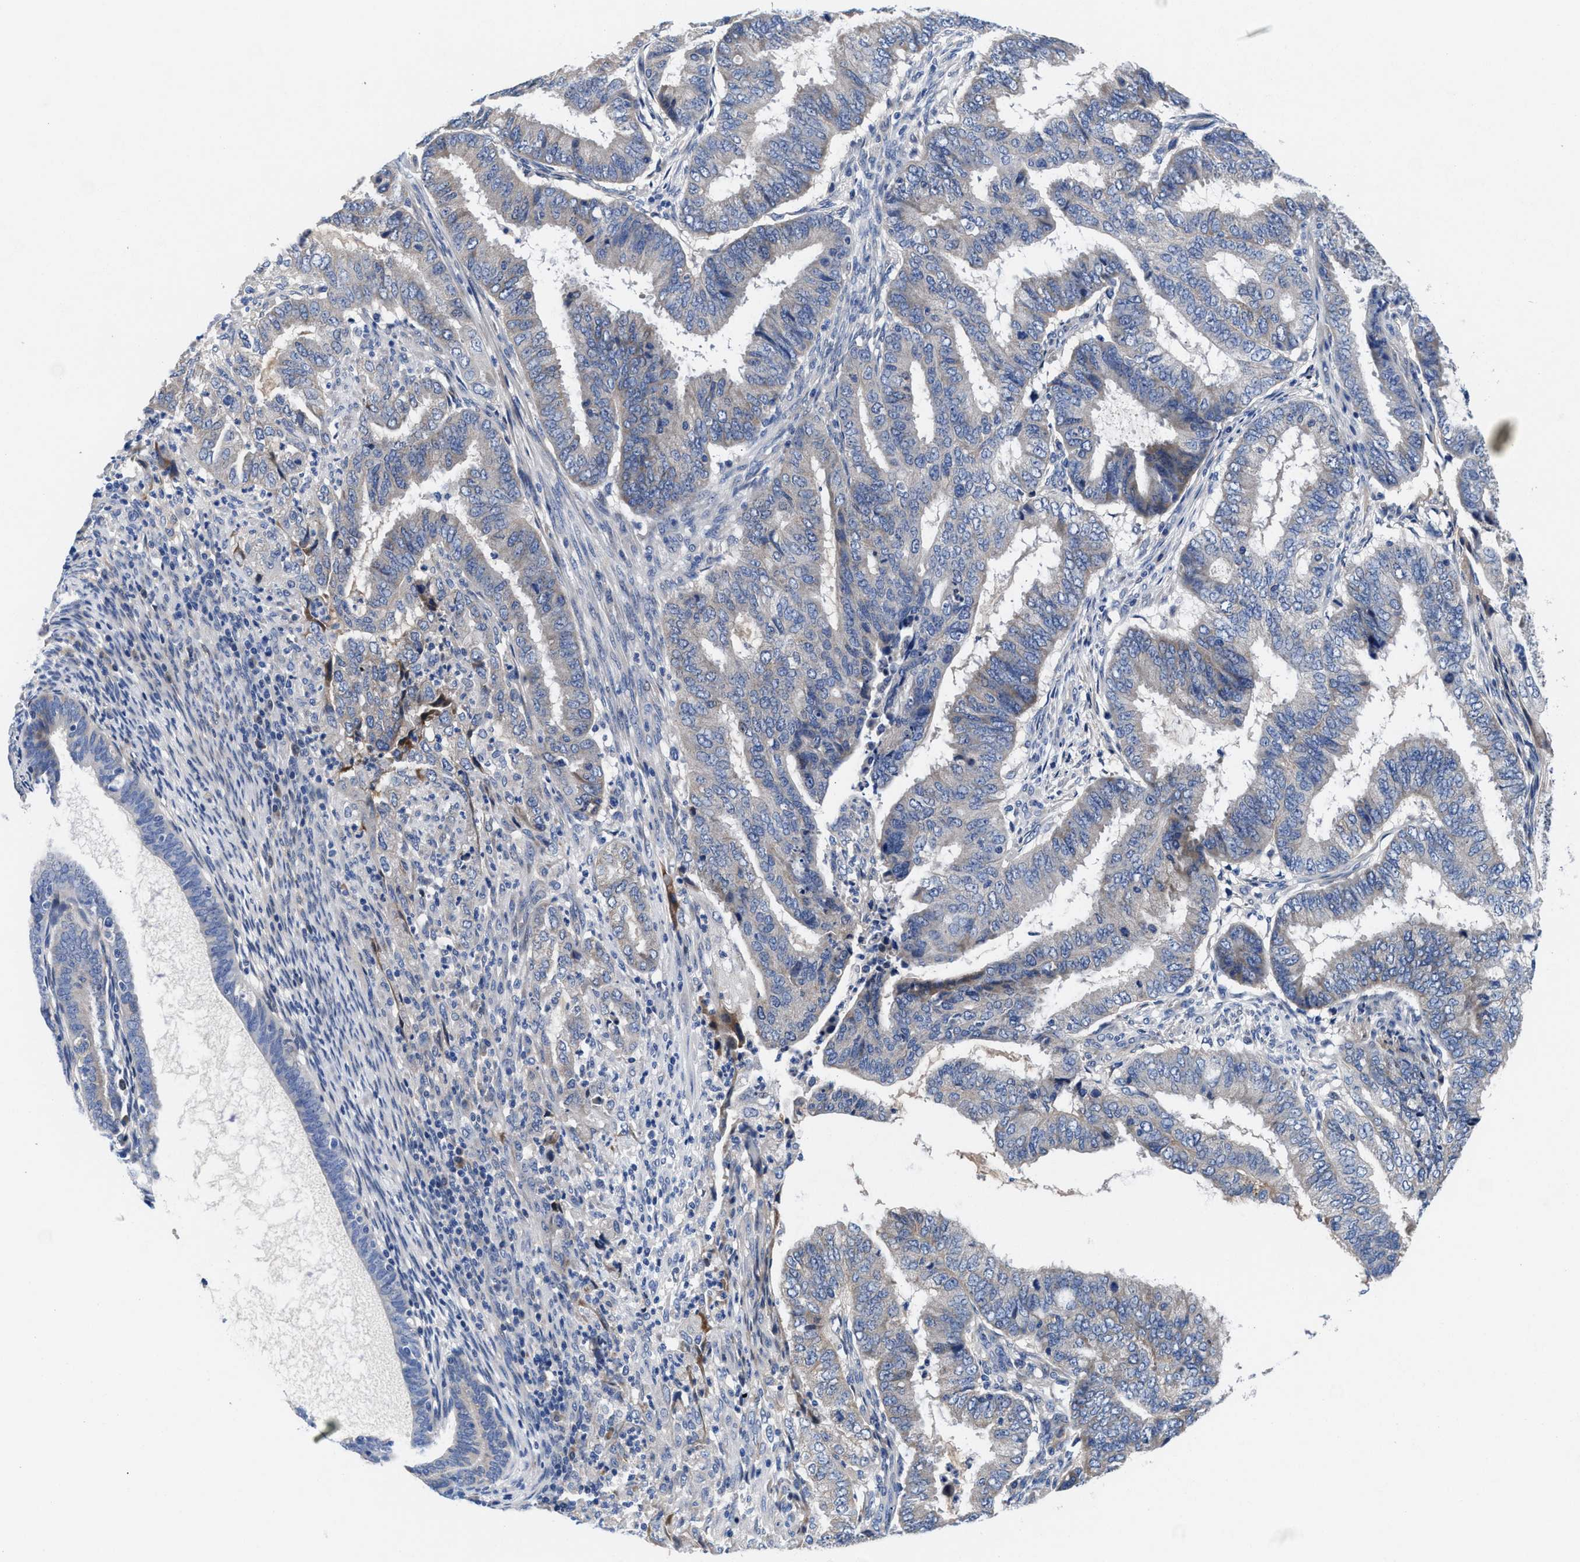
{"staining": {"intensity": "negative", "quantity": "none", "location": "none"}, "tissue": "endometrial cancer", "cell_type": "Tumor cells", "image_type": "cancer", "snomed": [{"axis": "morphology", "description": "Adenocarcinoma, NOS"}, {"axis": "topography", "description": "Endometrium"}], "caption": "A histopathology image of endometrial cancer stained for a protein displays no brown staining in tumor cells.", "gene": "DHRS13", "patient": {"sex": "female", "age": 51}}